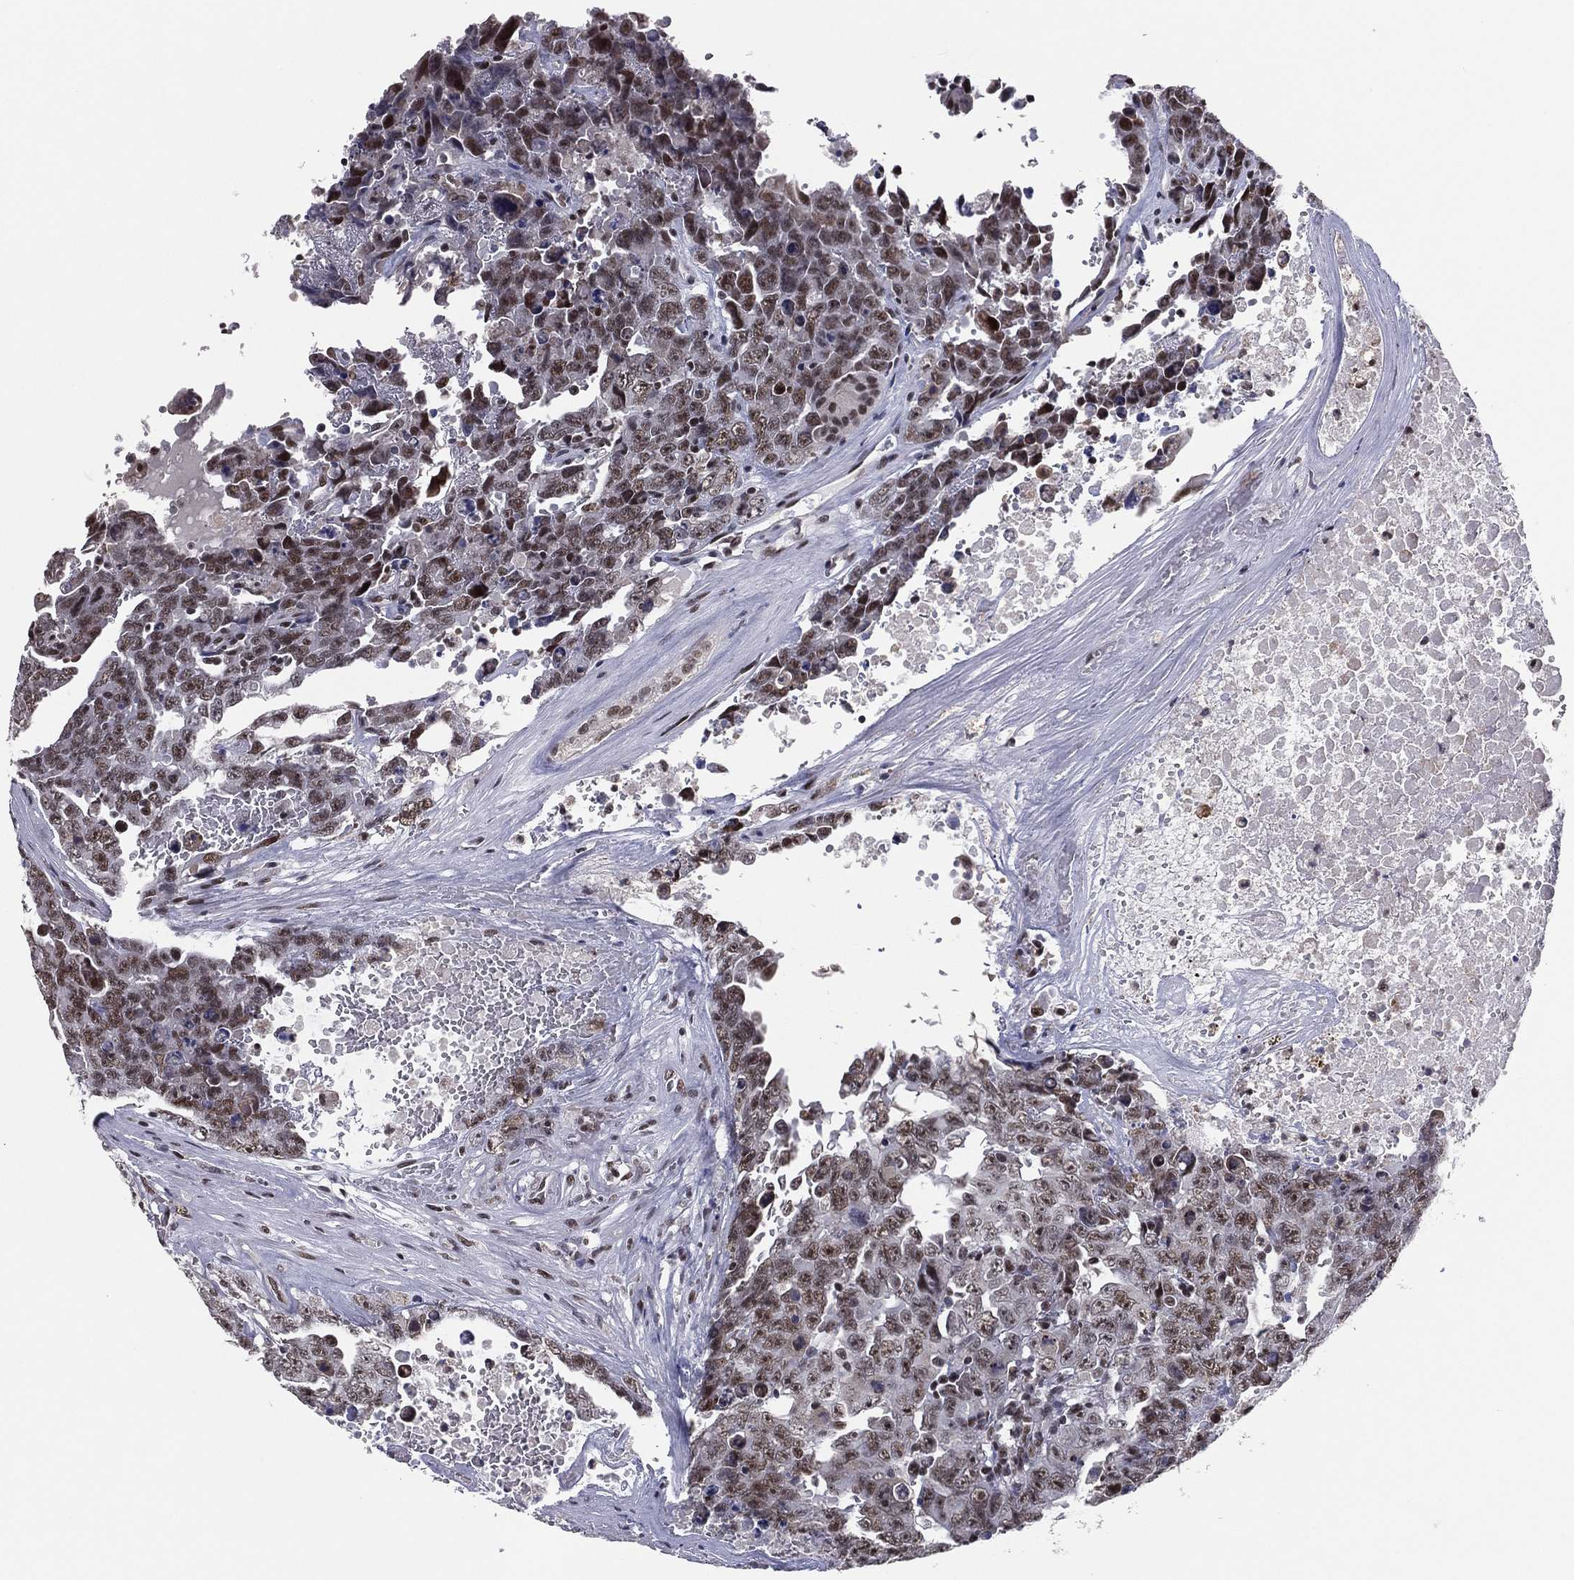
{"staining": {"intensity": "moderate", "quantity": "25%-75%", "location": "nuclear"}, "tissue": "testis cancer", "cell_type": "Tumor cells", "image_type": "cancer", "snomed": [{"axis": "morphology", "description": "Carcinoma, Embryonal, NOS"}, {"axis": "topography", "description": "Testis"}], "caption": "Immunohistochemical staining of testis cancer (embryonal carcinoma) demonstrates medium levels of moderate nuclear protein positivity in approximately 25%-75% of tumor cells.", "gene": "GPALPP1", "patient": {"sex": "male", "age": 24}}